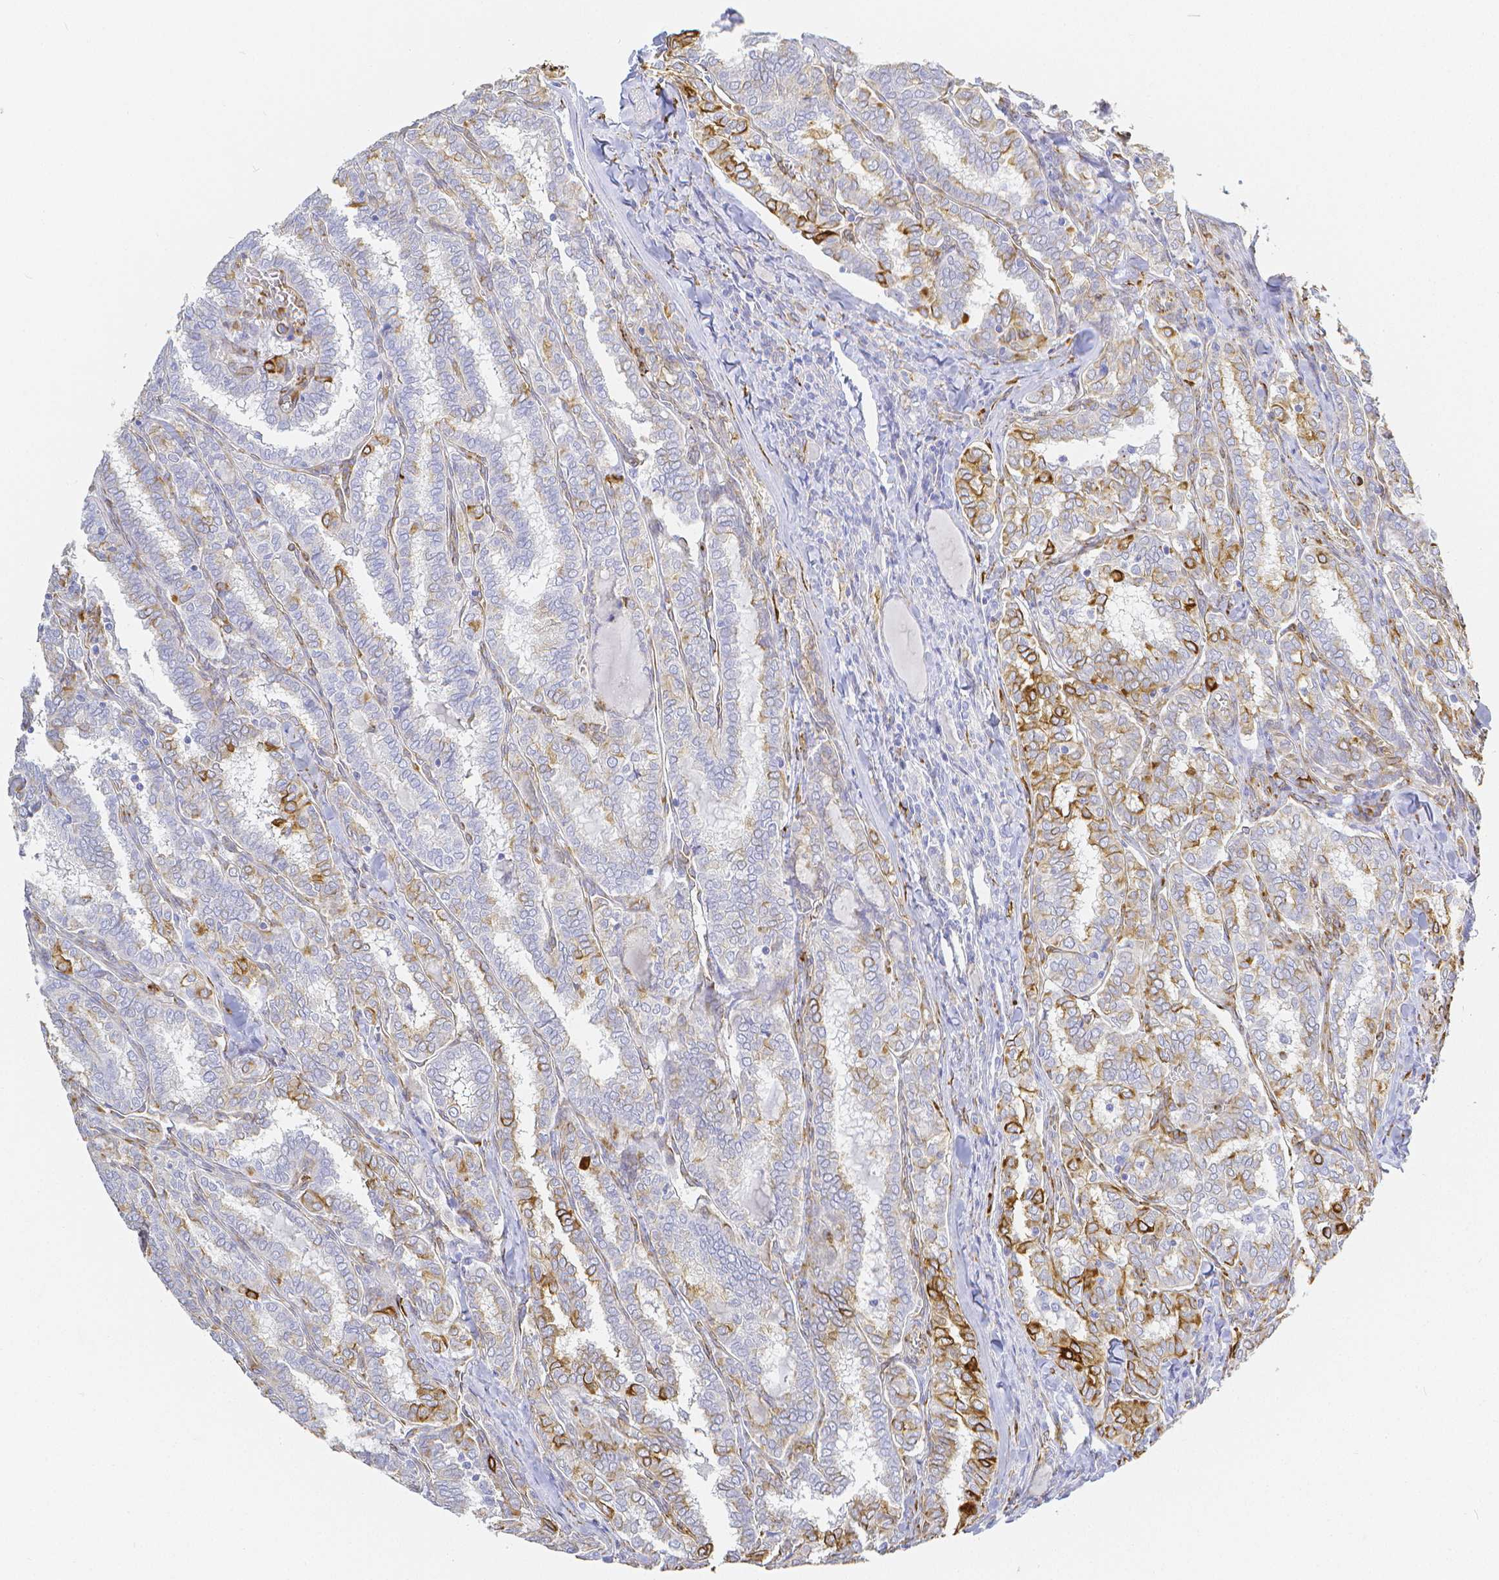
{"staining": {"intensity": "strong", "quantity": "<25%", "location": "cytoplasmic/membranous"}, "tissue": "thyroid cancer", "cell_type": "Tumor cells", "image_type": "cancer", "snomed": [{"axis": "morphology", "description": "Papillary adenocarcinoma, NOS"}, {"axis": "topography", "description": "Thyroid gland"}], "caption": "This histopathology image shows immunohistochemistry (IHC) staining of thyroid papillary adenocarcinoma, with medium strong cytoplasmic/membranous expression in about <25% of tumor cells.", "gene": "SMURF1", "patient": {"sex": "female", "age": 30}}